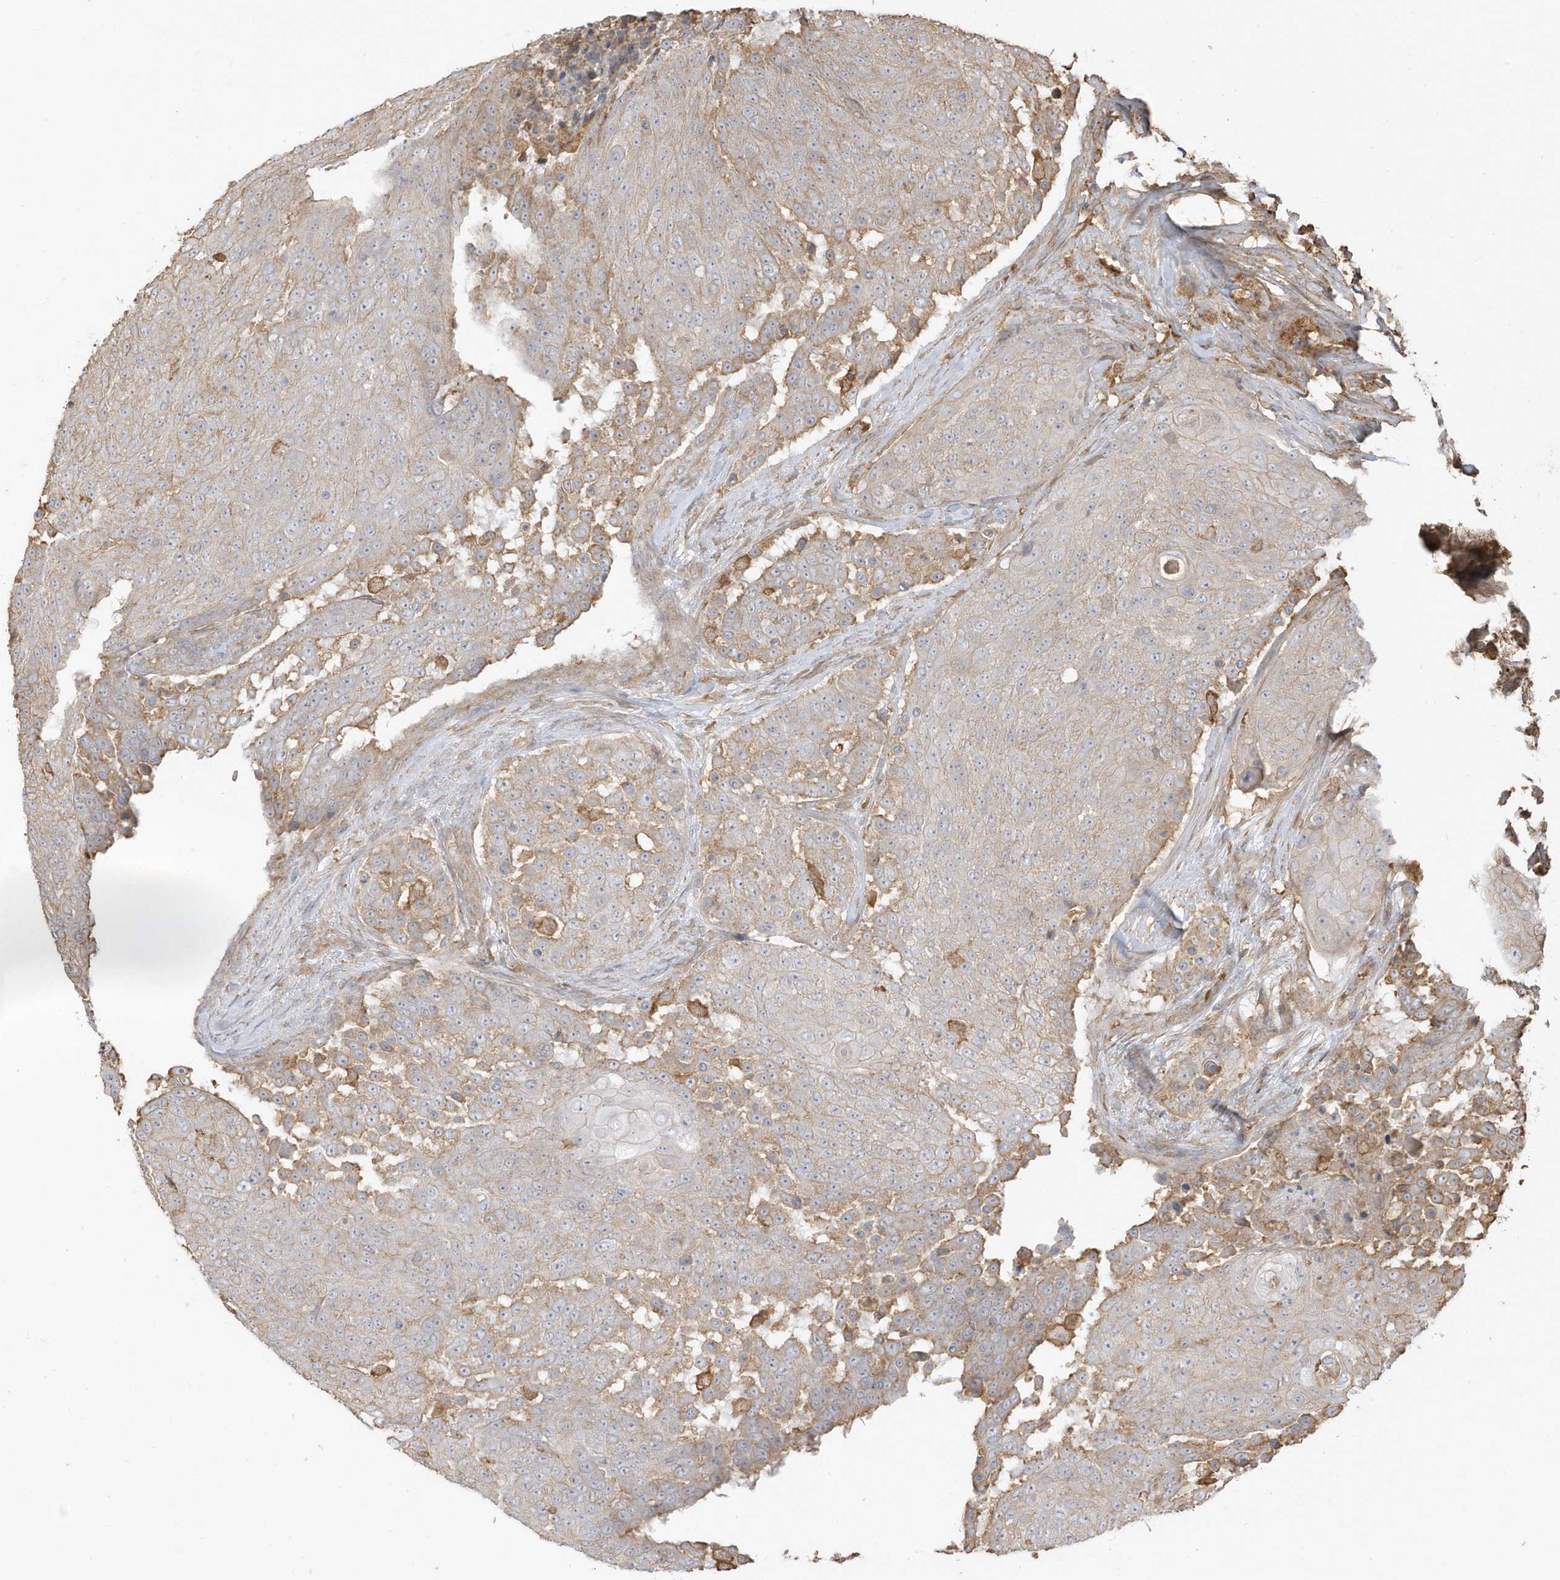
{"staining": {"intensity": "weak", "quantity": "25%-75%", "location": "cytoplasmic/membranous"}, "tissue": "urothelial cancer", "cell_type": "Tumor cells", "image_type": "cancer", "snomed": [{"axis": "morphology", "description": "Urothelial carcinoma, High grade"}, {"axis": "topography", "description": "Urinary bladder"}], "caption": "A low amount of weak cytoplasmic/membranous positivity is seen in about 25%-75% of tumor cells in urothelial cancer tissue.", "gene": "ZBTB8A", "patient": {"sex": "female", "age": 63}}